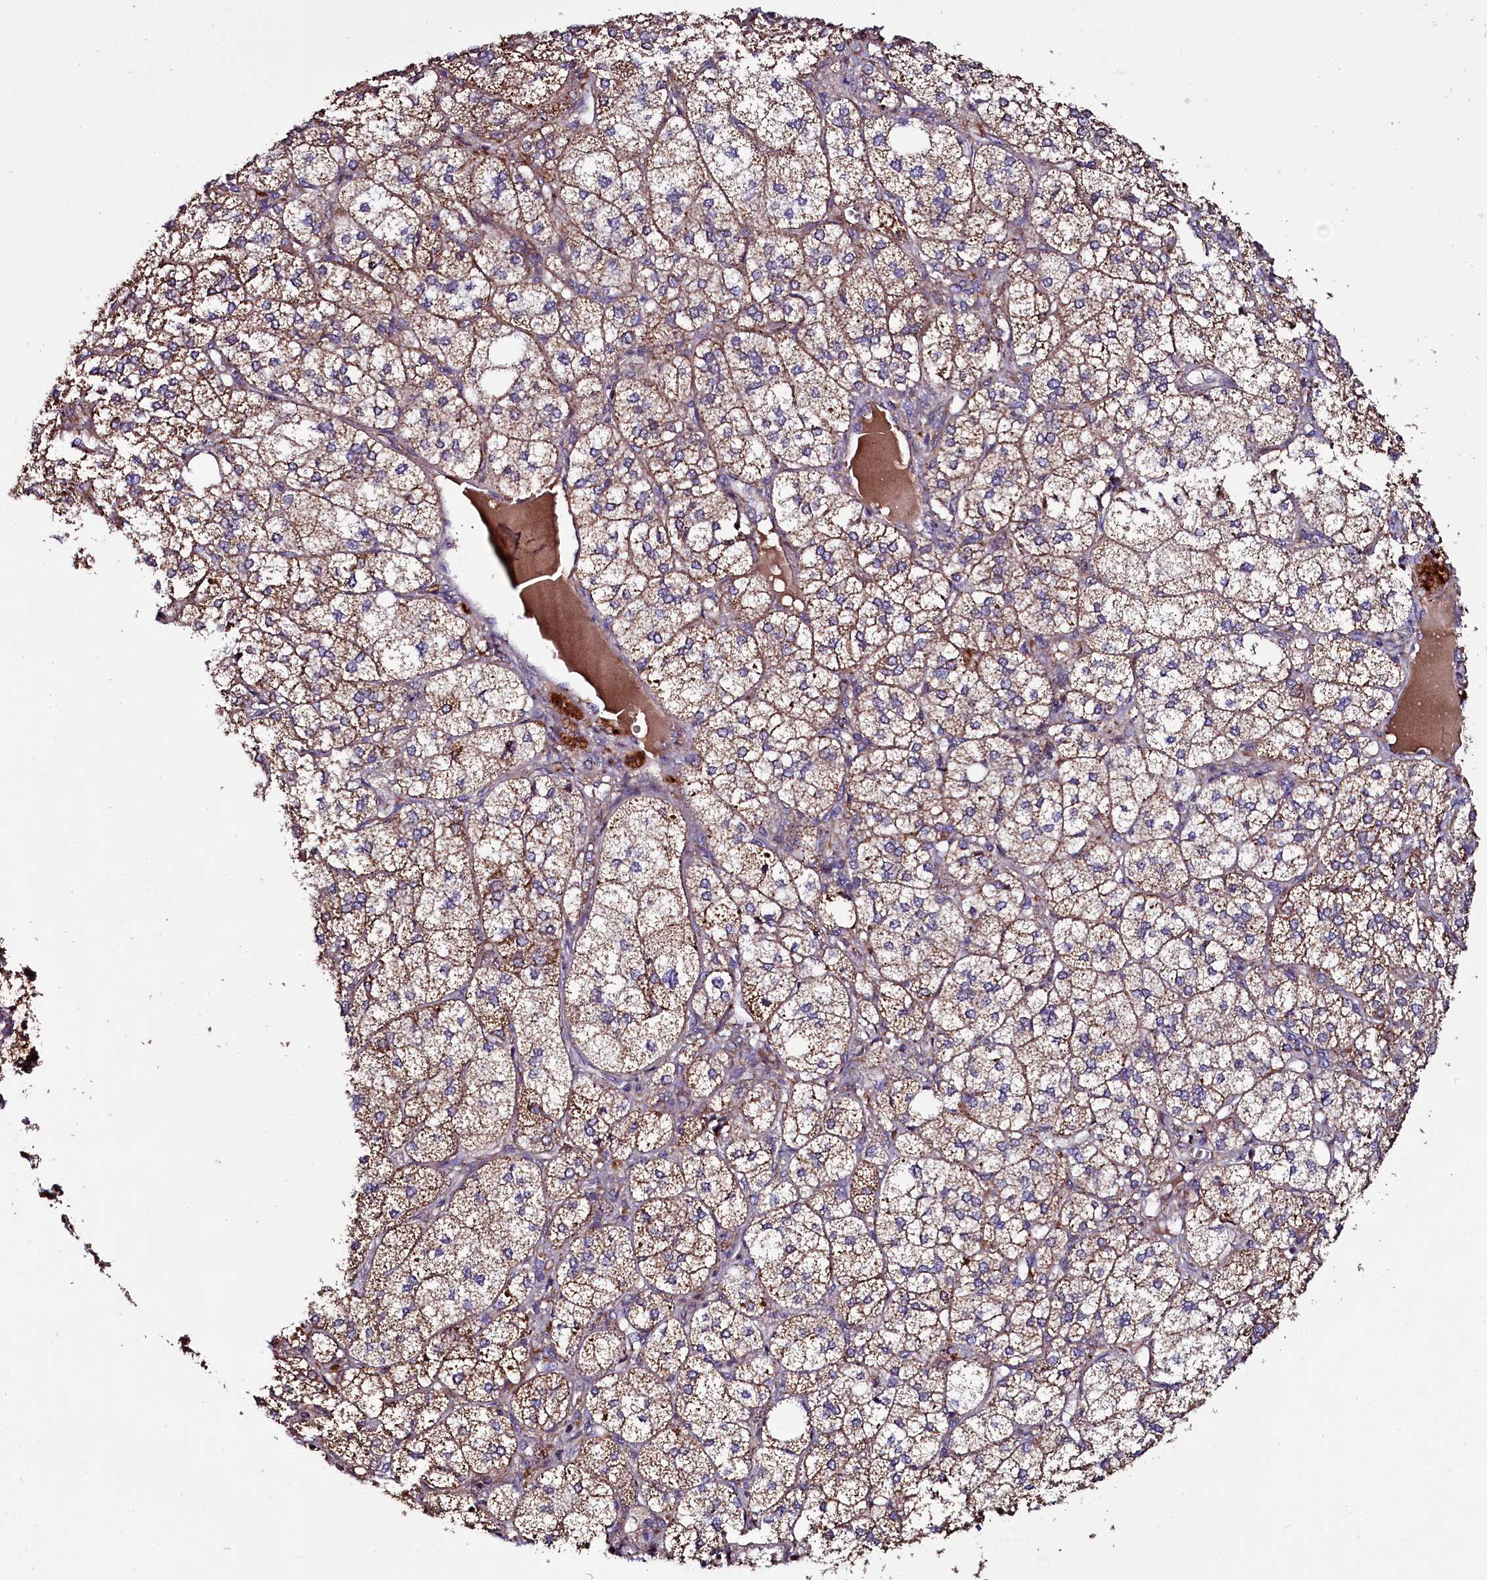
{"staining": {"intensity": "moderate", "quantity": ">75%", "location": "cytoplasmic/membranous"}, "tissue": "adrenal gland", "cell_type": "Glandular cells", "image_type": "normal", "snomed": [{"axis": "morphology", "description": "Normal tissue, NOS"}, {"axis": "topography", "description": "Adrenal gland"}], "caption": "An immunohistochemistry (IHC) micrograph of normal tissue is shown. Protein staining in brown labels moderate cytoplasmic/membranous positivity in adrenal gland within glandular cells.", "gene": "NAA80", "patient": {"sex": "female", "age": 61}}